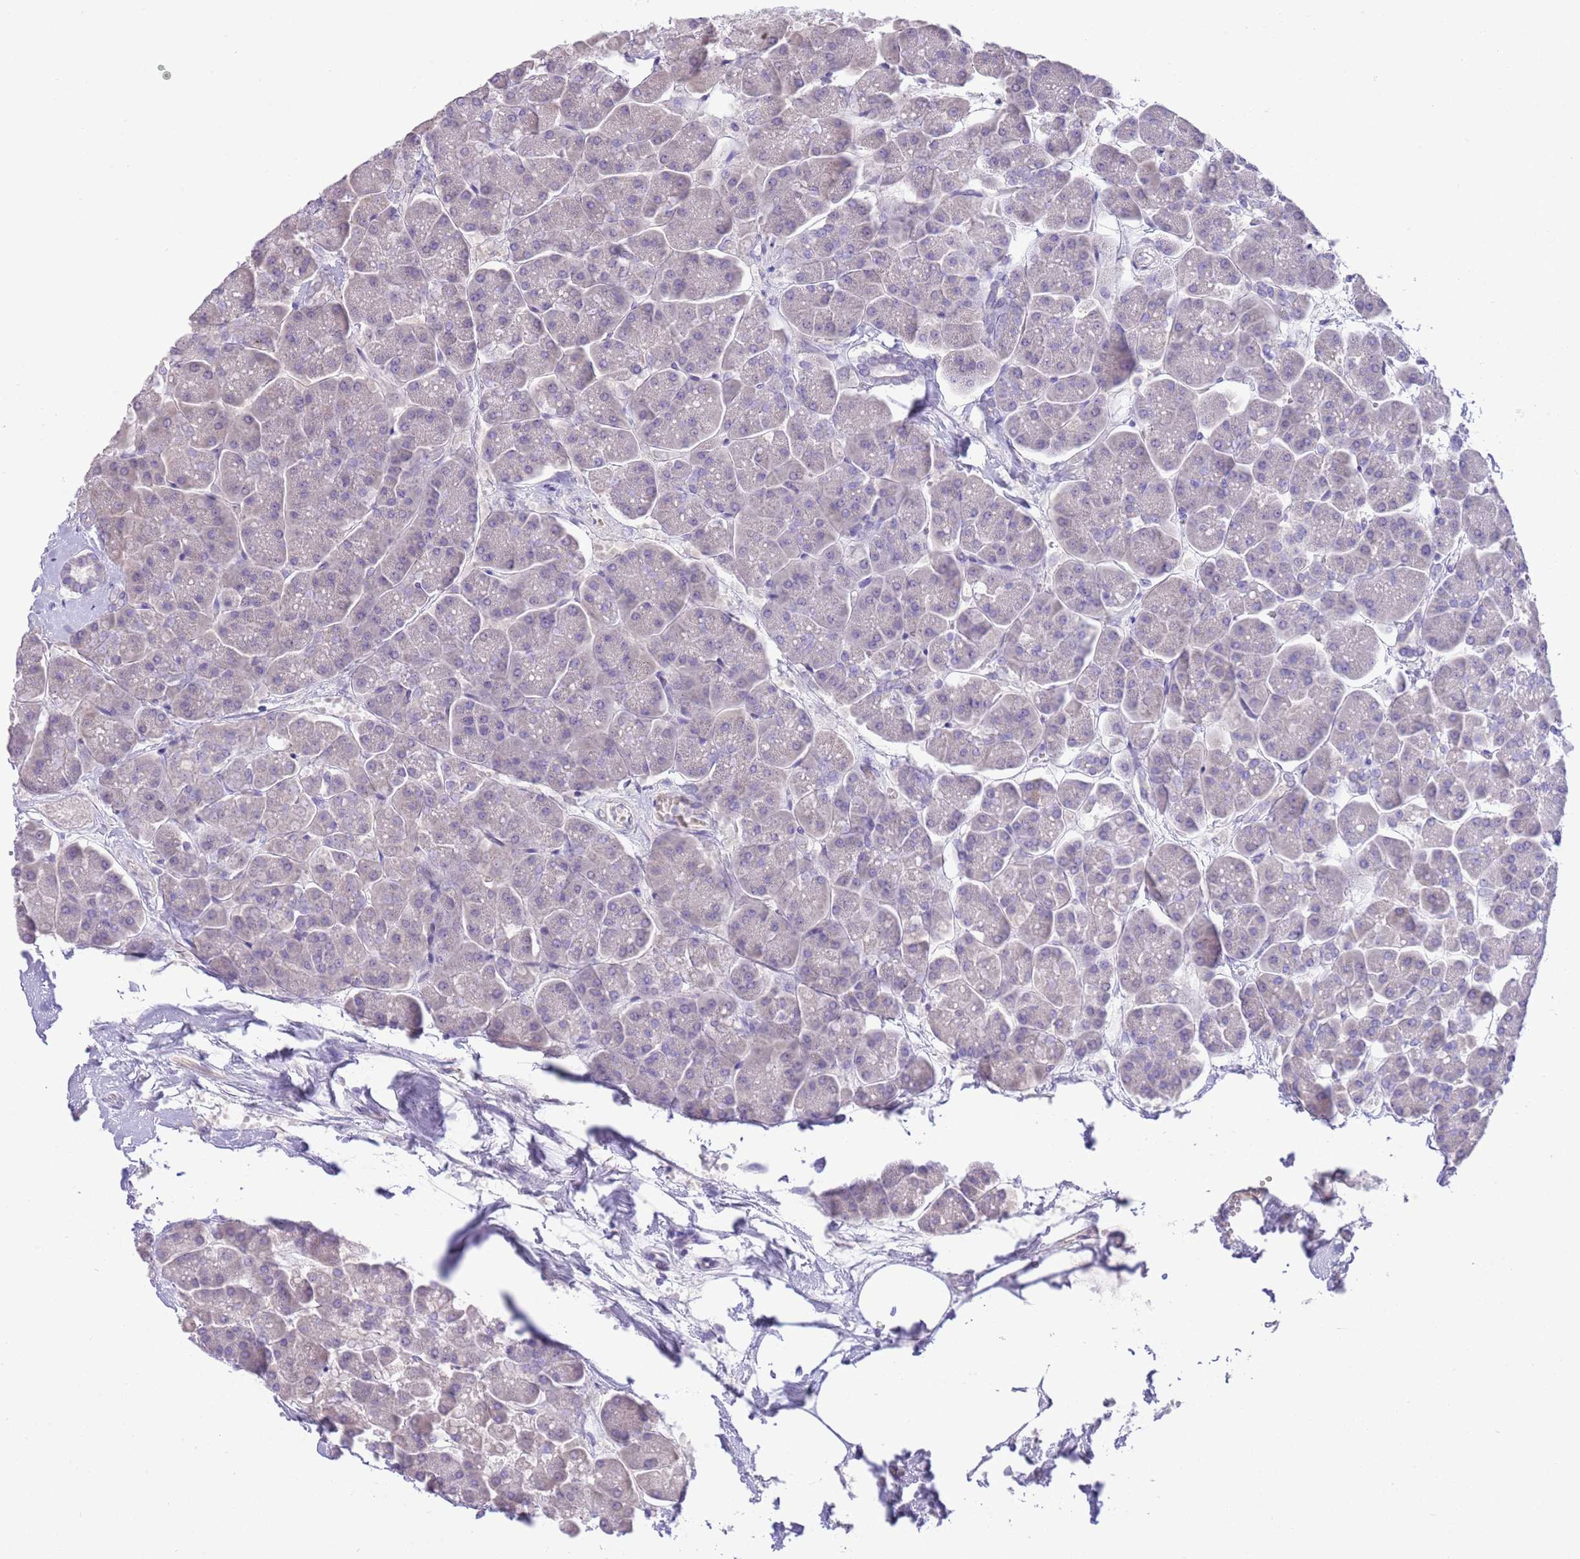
{"staining": {"intensity": "negative", "quantity": "none", "location": "none"}, "tissue": "pancreas", "cell_type": "Exocrine glandular cells", "image_type": "normal", "snomed": [{"axis": "morphology", "description": "Normal tissue, NOS"}, {"axis": "topography", "description": "Pancreas"}, {"axis": "topography", "description": "Peripheral nerve tissue"}], "caption": "This is a image of immunohistochemistry staining of normal pancreas, which shows no expression in exocrine glandular cells. (DAB (3,3'-diaminobenzidine) immunohistochemistry (IHC), high magnification).", "gene": "SFTPA1", "patient": {"sex": "male", "age": 54}}